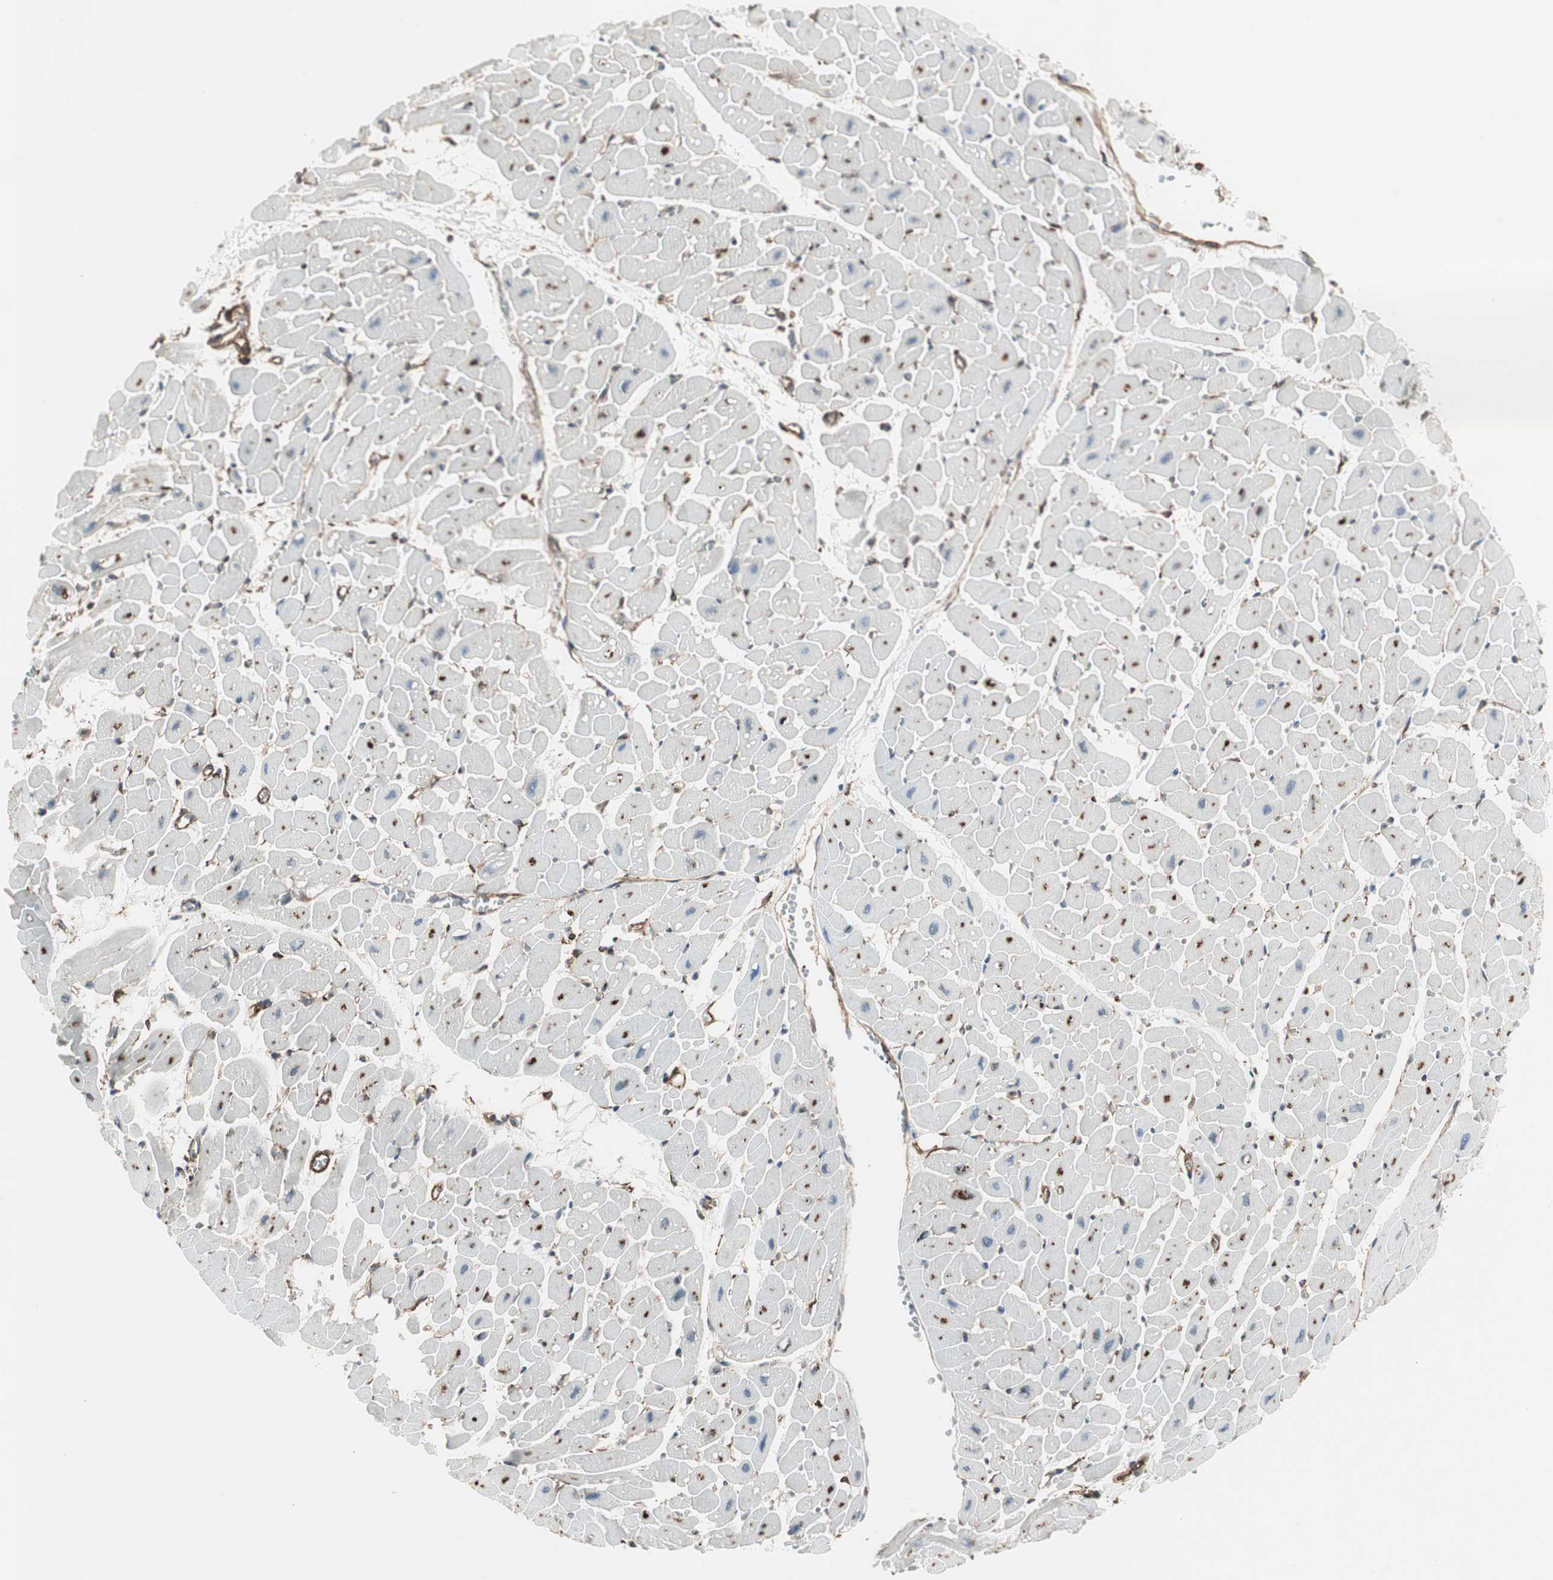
{"staining": {"intensity": "moderate", "quantity": "25%-75%", "location": "cytoplasmic/membranous"}, "tissue": "heart muscle", "cell_type": "Cardiomyocytes", "image_type": "normal", "snomed": [{"axis": "morphology", "description": "Normal tissue, NOS"}, {"axis": "topography", "description": "Heart"}], "caption": "Heart muscle stained with a protein marker exhibits moderate staining in cardiomyocytes.", "gene": "MAD2L2", "patient": {"sex": "male", "age": 45}}